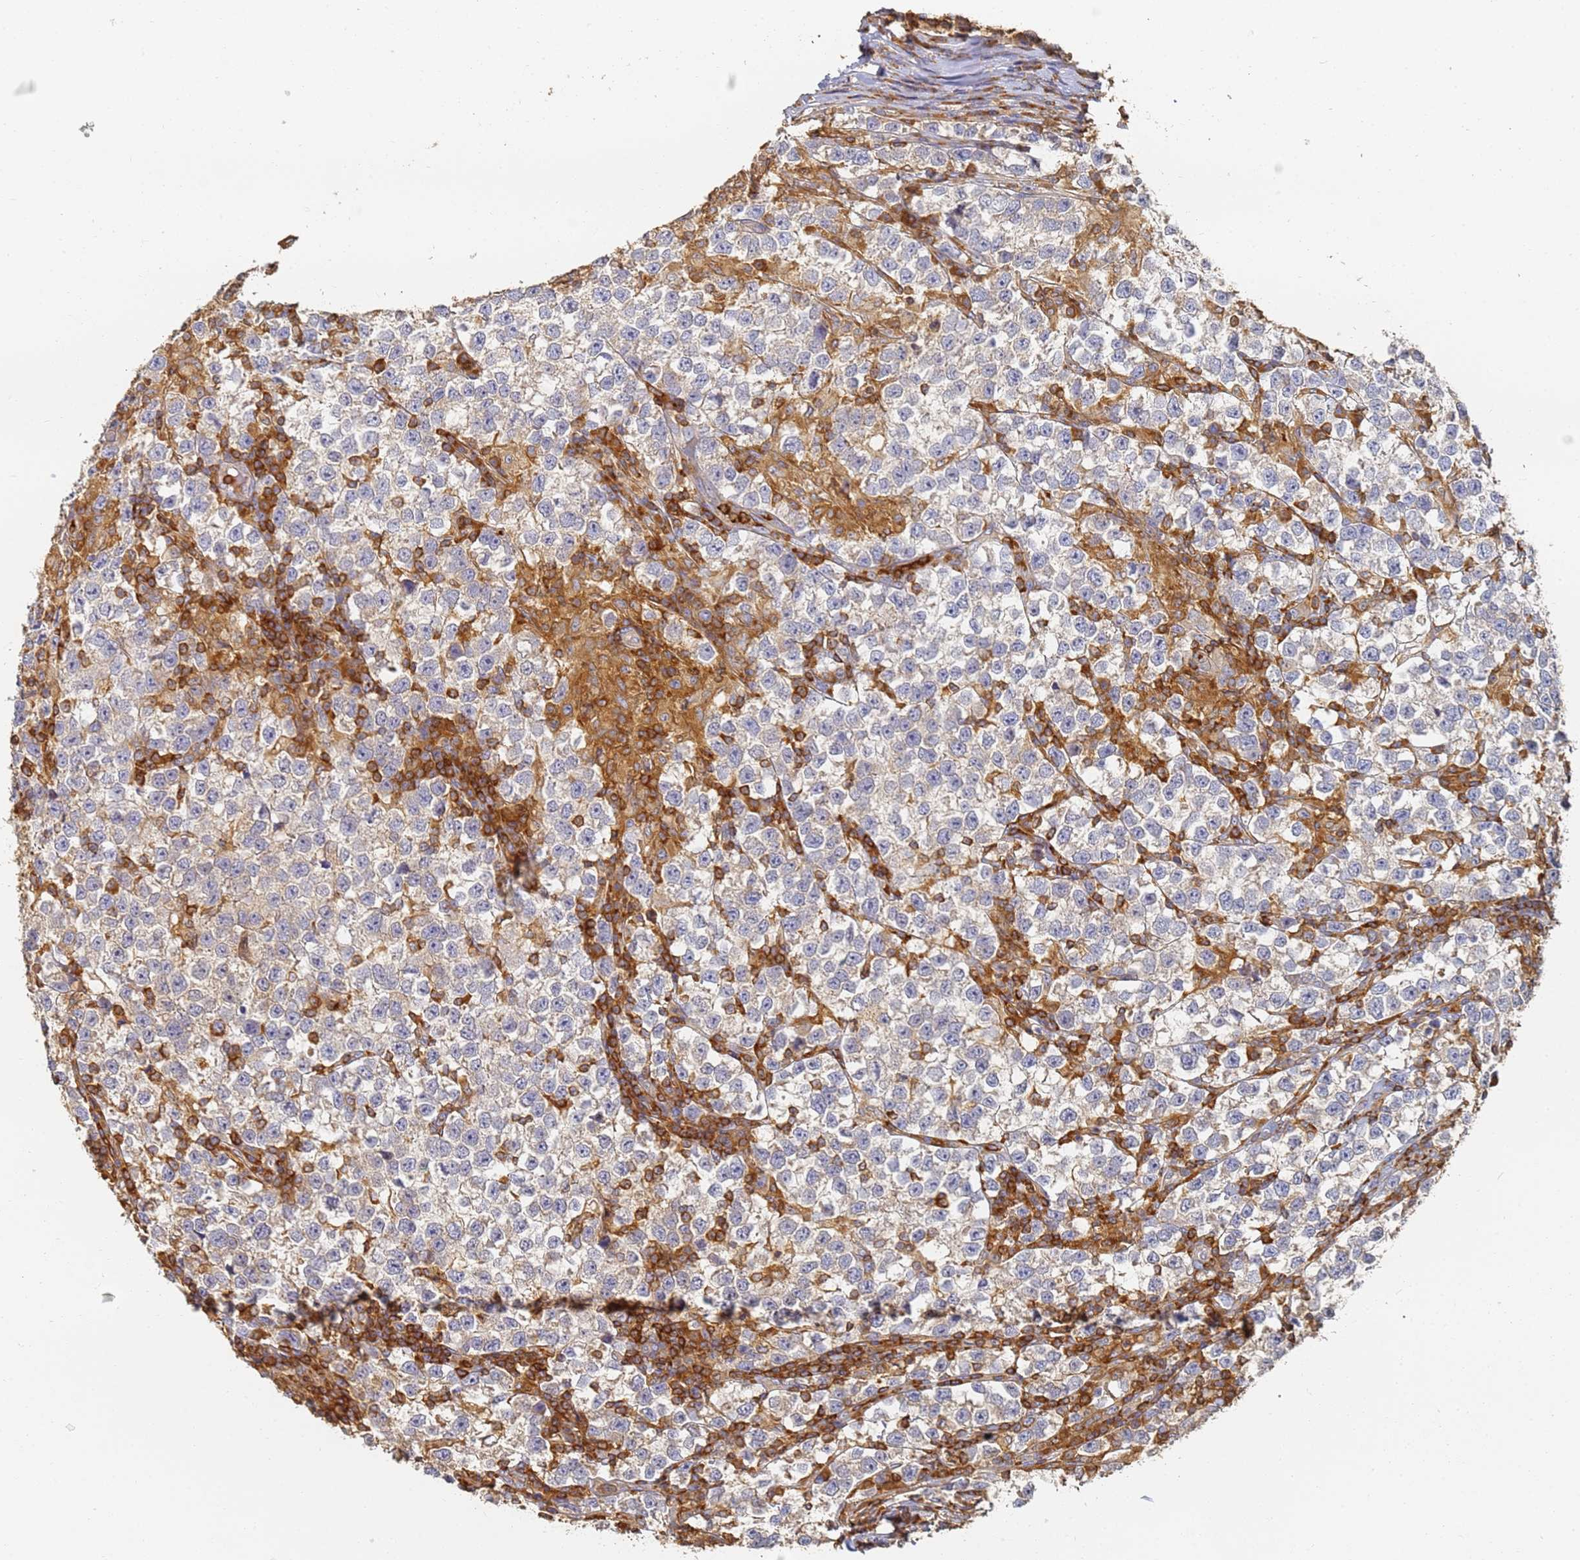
{"staining": {"intensity": "weak", "quantity": "<25%", "location": "cytoplasmic/membranous"}, "tissue": "testis cancer", "cell_type": "Tumor cells", "image_type": "cancer", "snomed": [{"axis": "morphology", "description": "Normal tissue, NOS"}, {"axis": "morphology", "description": "Seminoma, NOS"}, {"axis": "topography", "description": "Testis"}], "caption": "An immunohistochemistry photomicrograph of testis seminoma is shown. There is no staining in tumor cells of testis seminoma. Brightfield microscopy of IHC stained with DAB (3,3'-diaminobenzidine) (brown) and hematoxylin (blue), captured at high magnification.", "gene": "BIN2", "patient": {"sex": "male", "age": 43}}